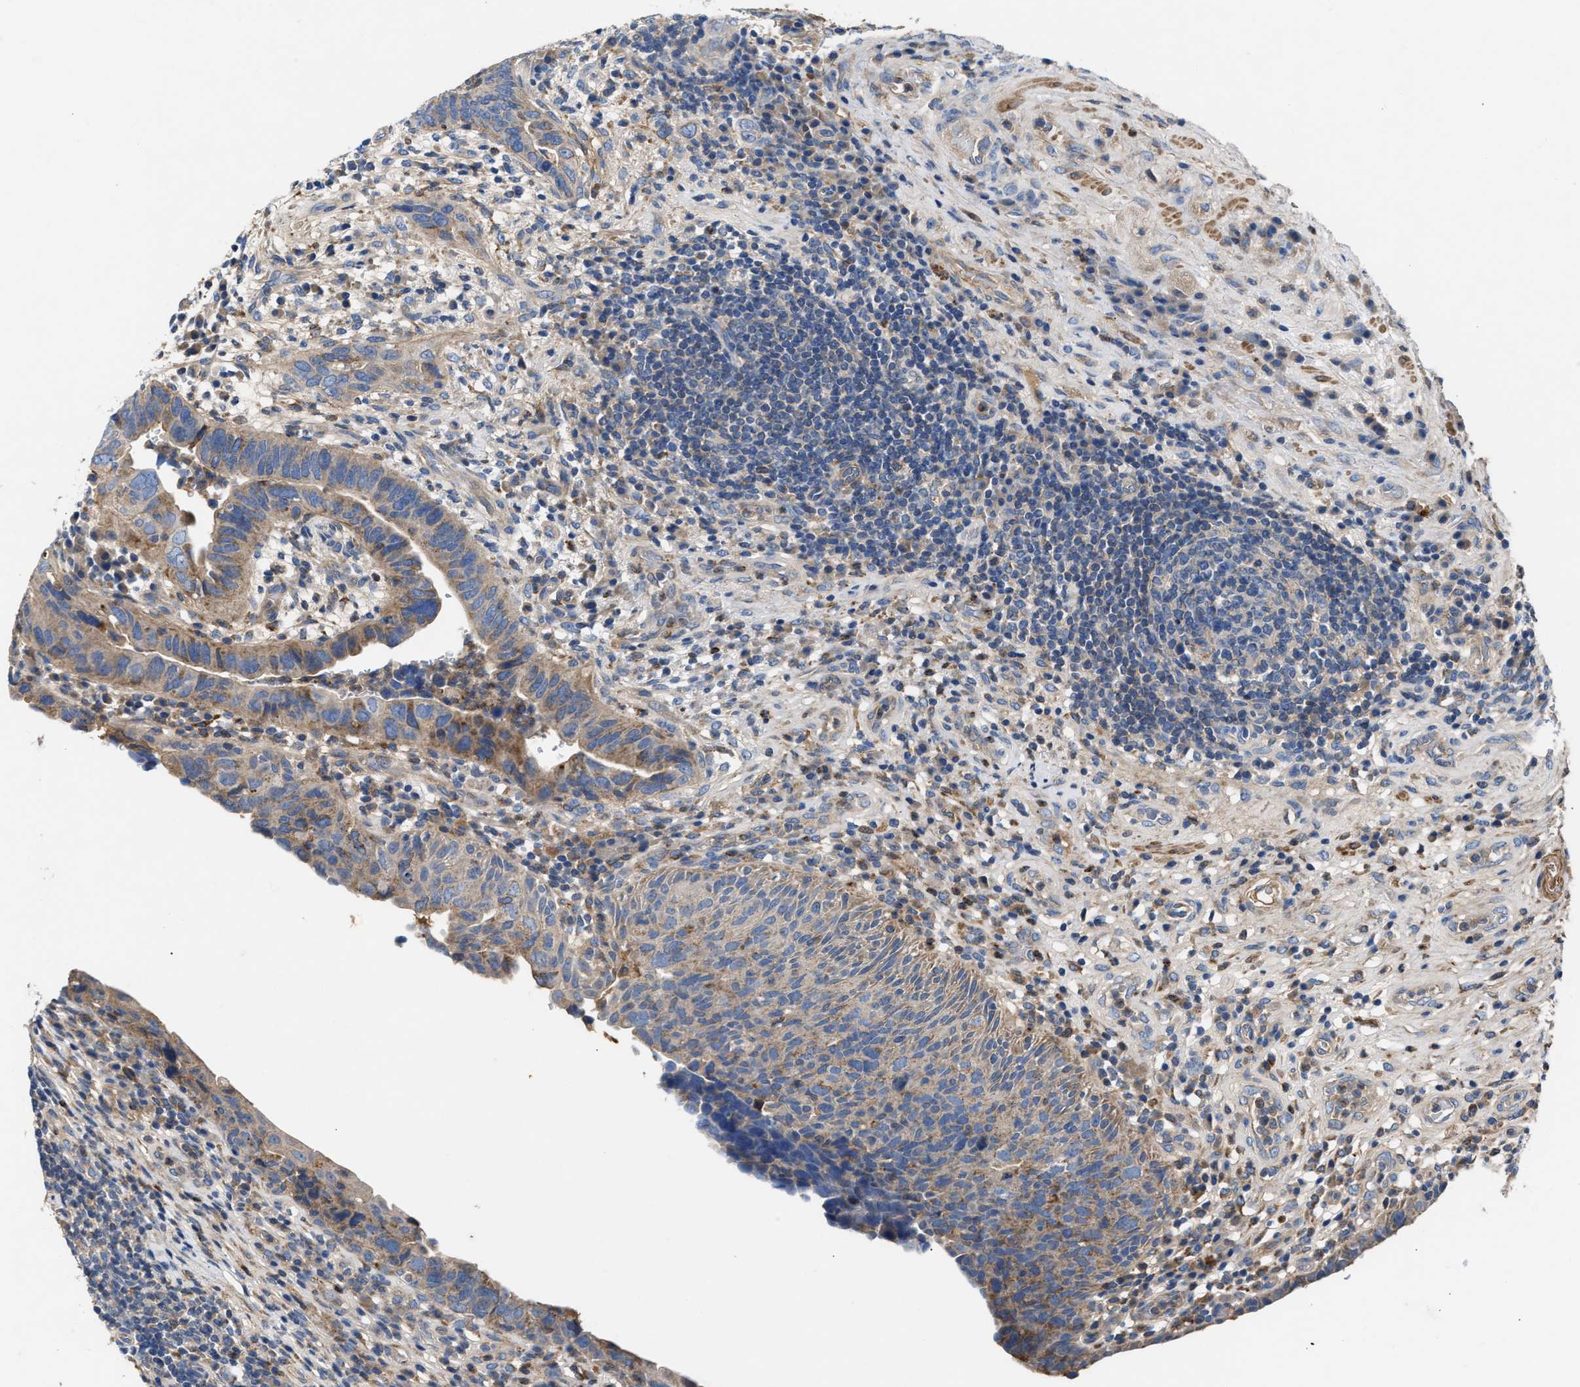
{"staining": {"intensity": "weak", "quantity": "25%-75%", "location": "cytoplasmic/membranous"}, "tissue": "urothelial cancer", "cell_type": "Tumor cells", "image_type": "cancer", "snomed": [{"axis": "morphology", "description": "Urothelial carcinoma, High grade"}, {"axis": "topography", "description": "Urinary bladder"}], "caption": "Urothelial cancer stained for a protein shows weak cytoplasmic/membranous positivity in tumor cells.", "gene": "CCDC171", "patient": {"sex": "female", "age": 82}}